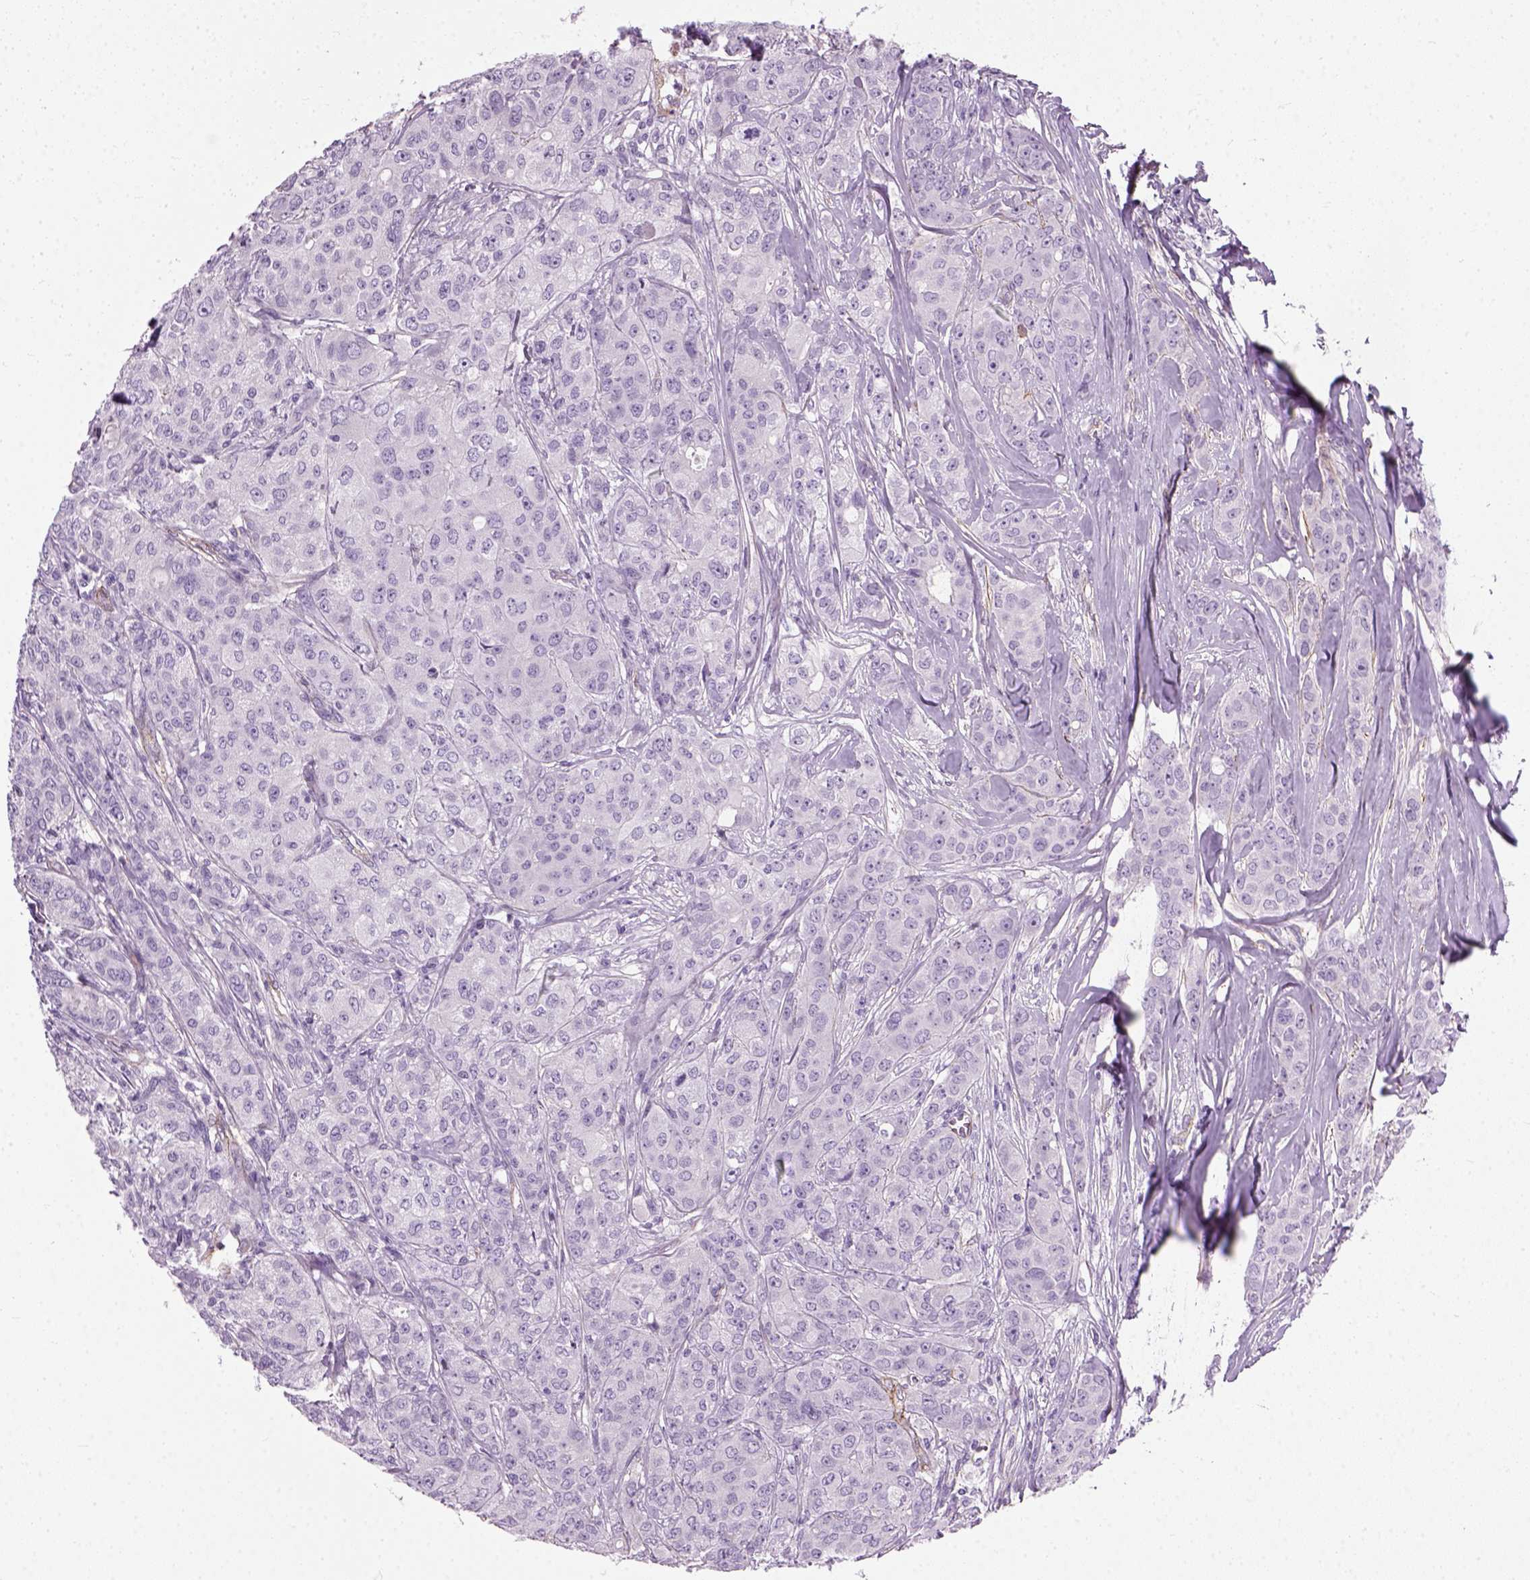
{"staining": {"intensity": "negative", "quantity": "none", "location": "none"}, "tissue": "breast cancer", "cell_type": "Tumor cells", "image_type": "cancer", "snomed": [{"axis": "morphology", "description": "Duct carcinoma"}, {"axis": "topography", "description": "Breast"}], "caption": "The immunohistochemistry (IHC) micrograph has no significant expression in tumor cells of invasive ductal carcinoma (breast) tissue.", "gene": "FAM161A", "patient": {"sex": "female", "age": 43}}